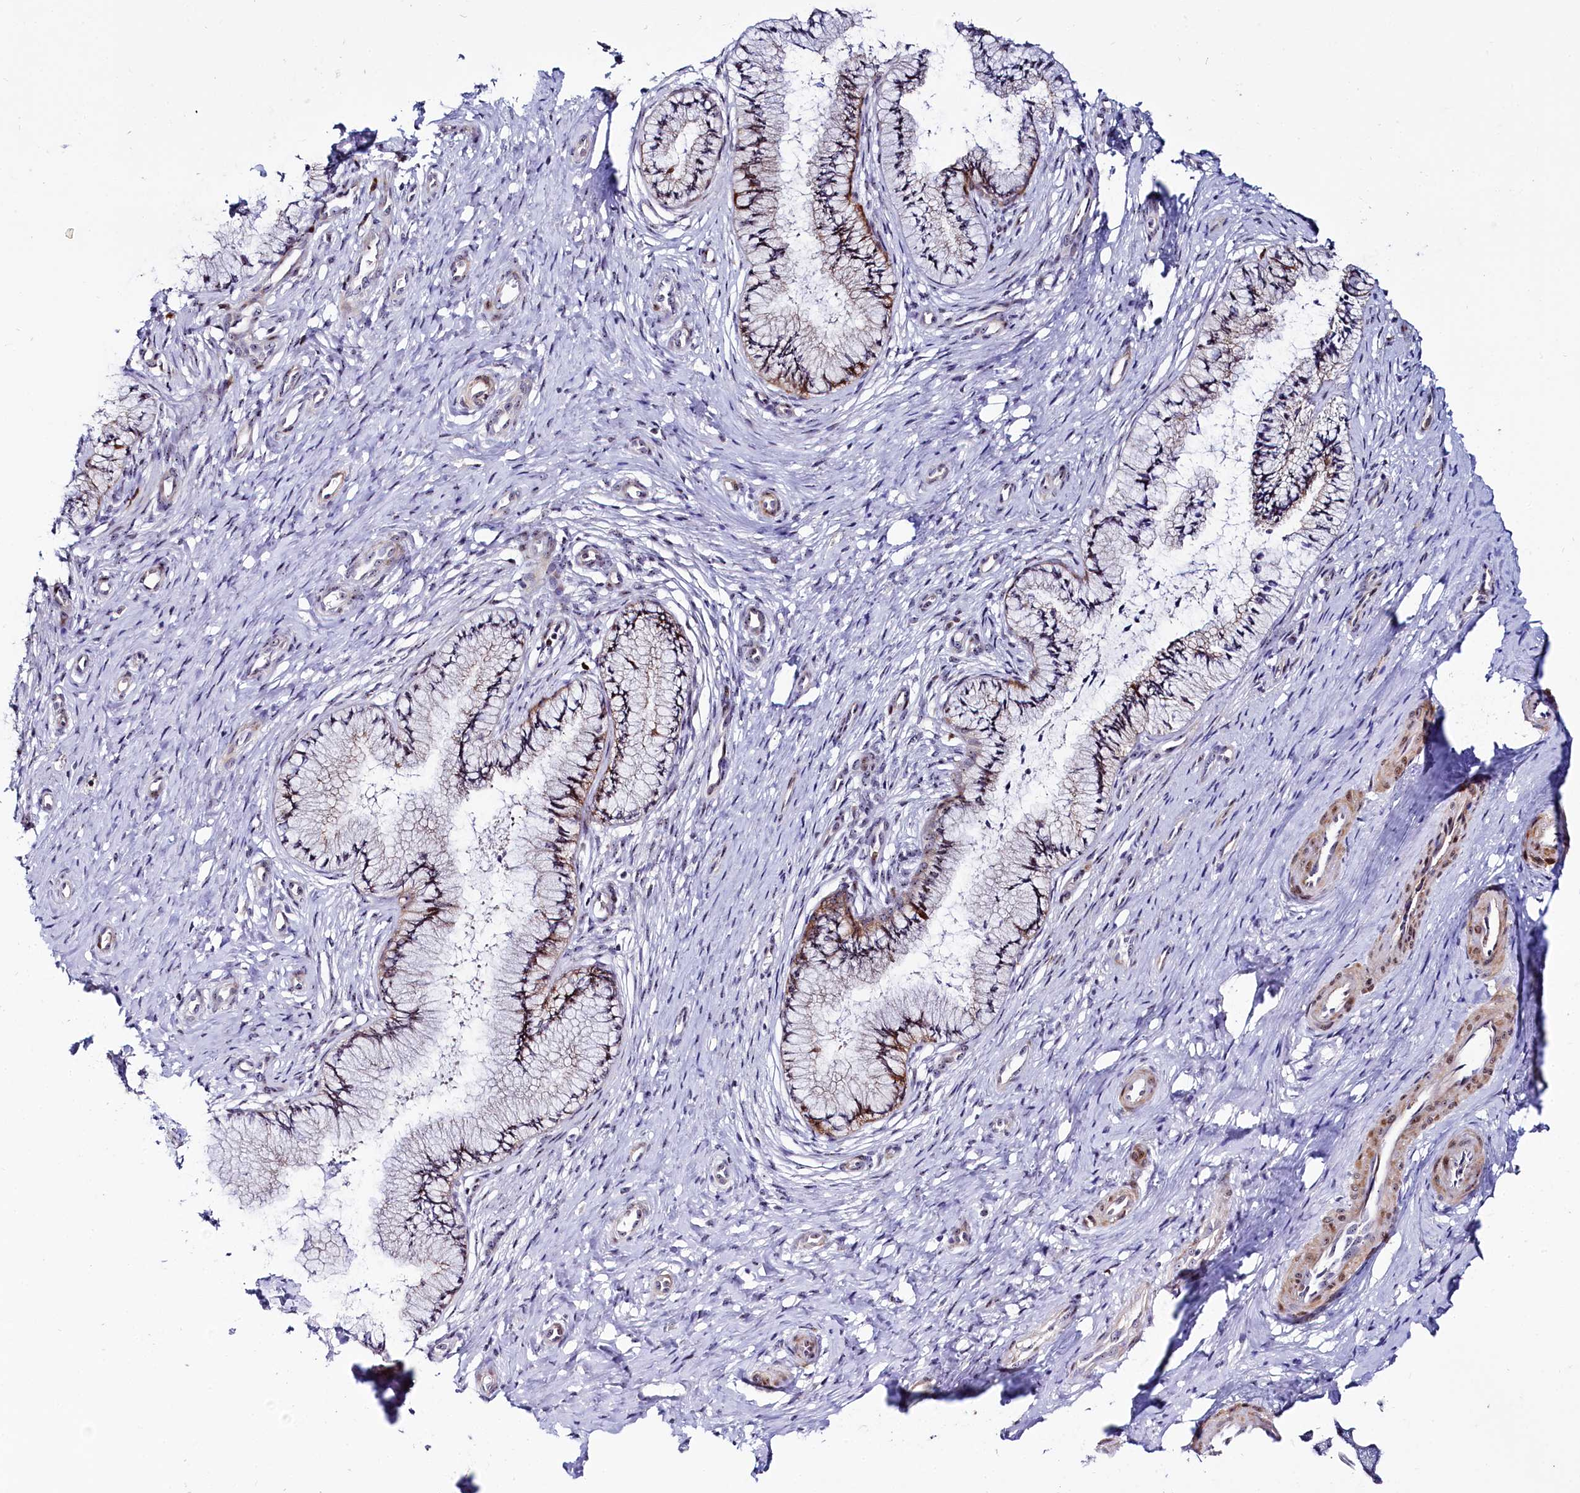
{"staining": {"intensity": "moderate", "quantity": "25%-75%", "location": "cytoplasmic/membranous,nuclear"}, "tissue": "cervix", "cell_type": "Glandular cells", "image_type": "normal", "snomed": [{"axis": "morphology", "description": "Normal tissue, NOS"}, {"axis": "topography", "description": "Cervix"}], "caption": "Cervix stained with immunohistochemistry (IHC) demonstrates moderate cytoplasmic/membranous,nuclear expression in approximately 25%-75% of glandular cells.", "gene": "TCOF1", "patient": {"sex": "female", "age": 36}}